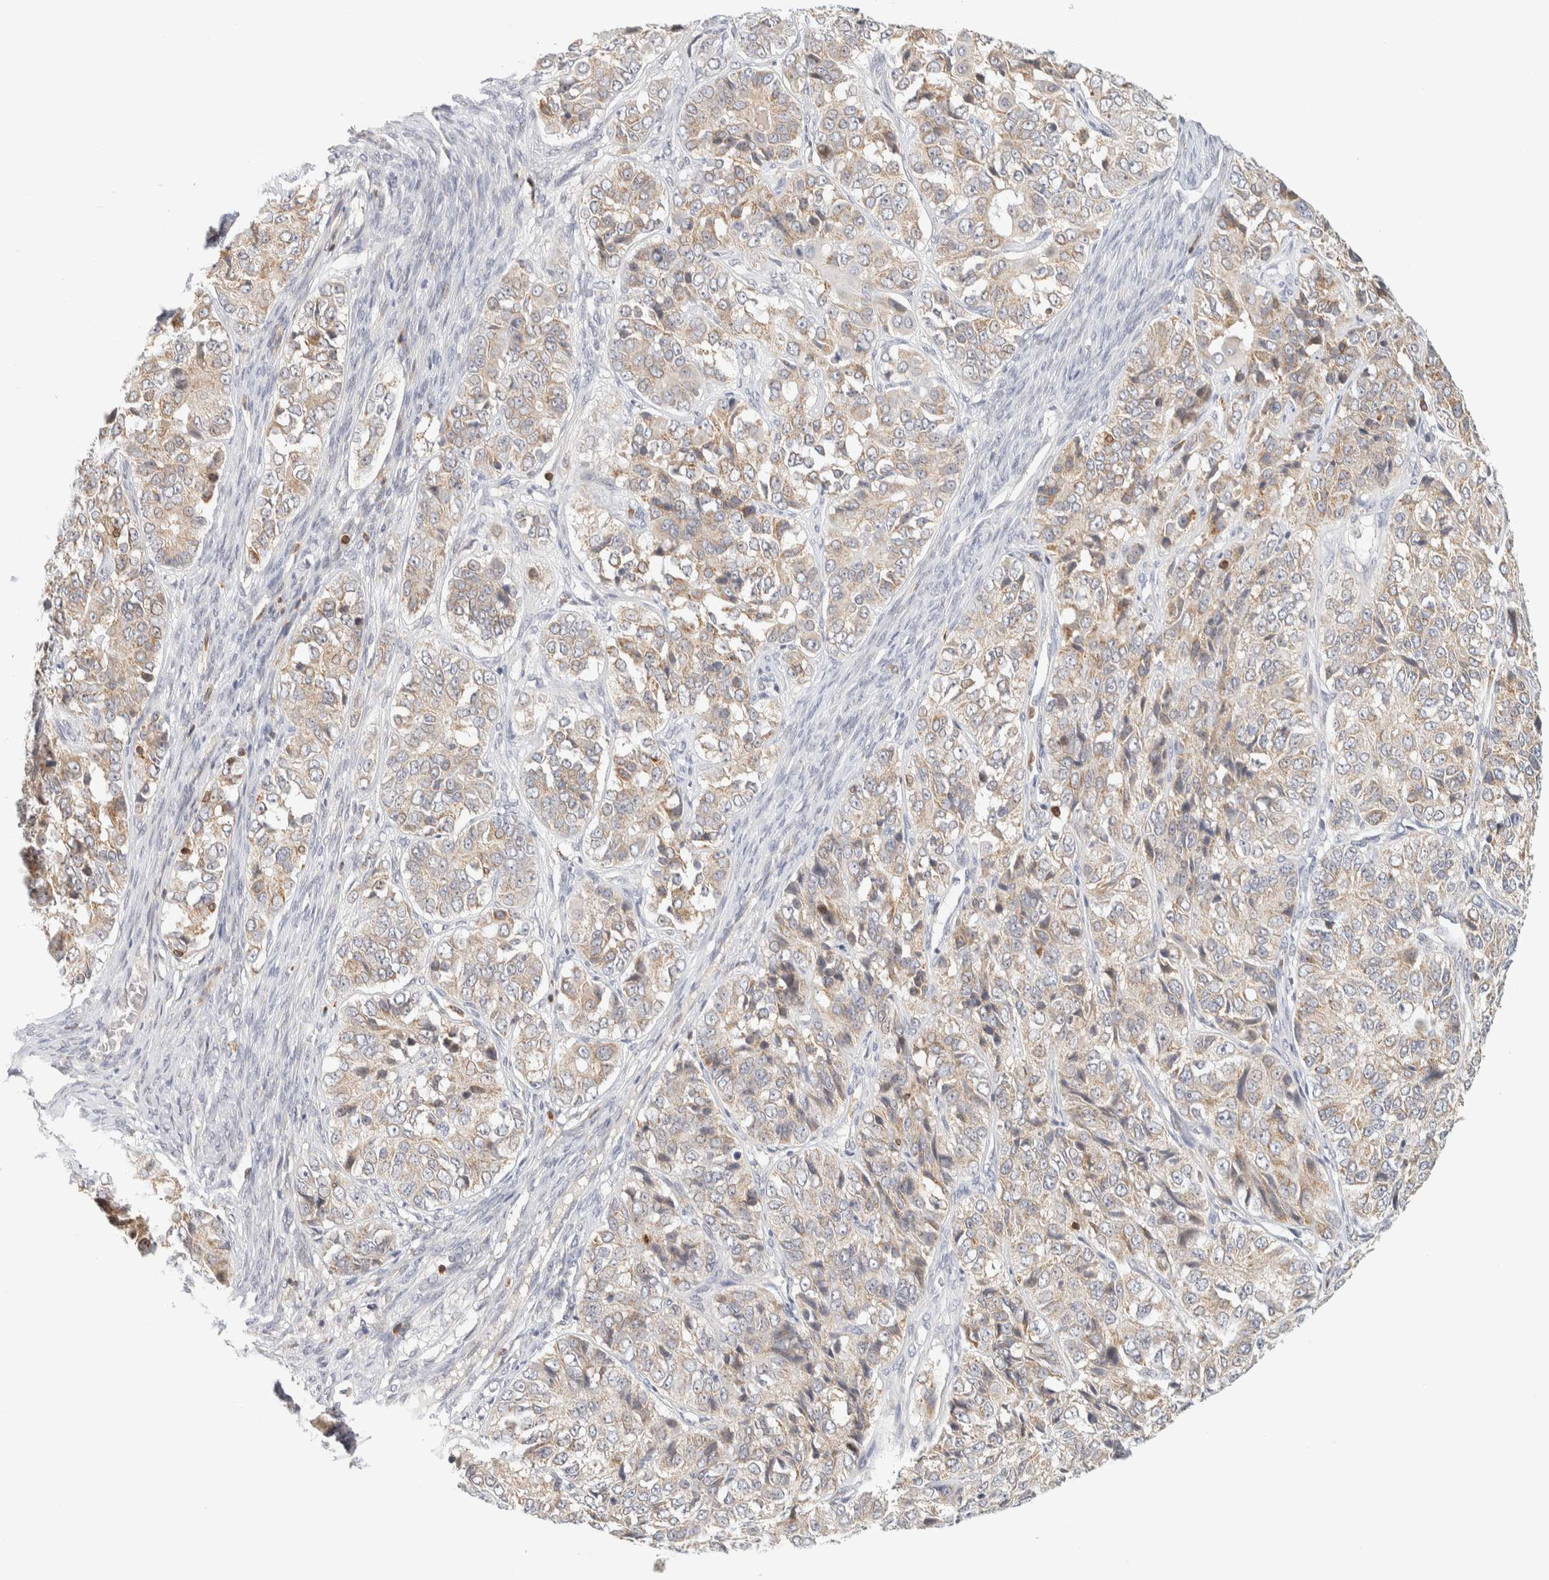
{"staining": {"intensity": "weak", "quantity": ">75%", "location": "cytoplasmic/membranous"}, "tissue": "ovarian cancer", "cell_type": "Tumor cells", "image_type": "cancer", "snomed": [{"axis": "morphology", "description": "Carcinoma, endometroid"}, {"axis": "topography", "description": "Ovary"}], "caption": "This image displays ovarian endometroid carcinoma stained with IHC to label a protein in brown. The cytoplasmic/membranous of tumor cells show weak positivity for the protein. Nuclei are counter-stained blue.", "gene": "RUNDC1", "patient": {"sex": "female", "age": 51}}